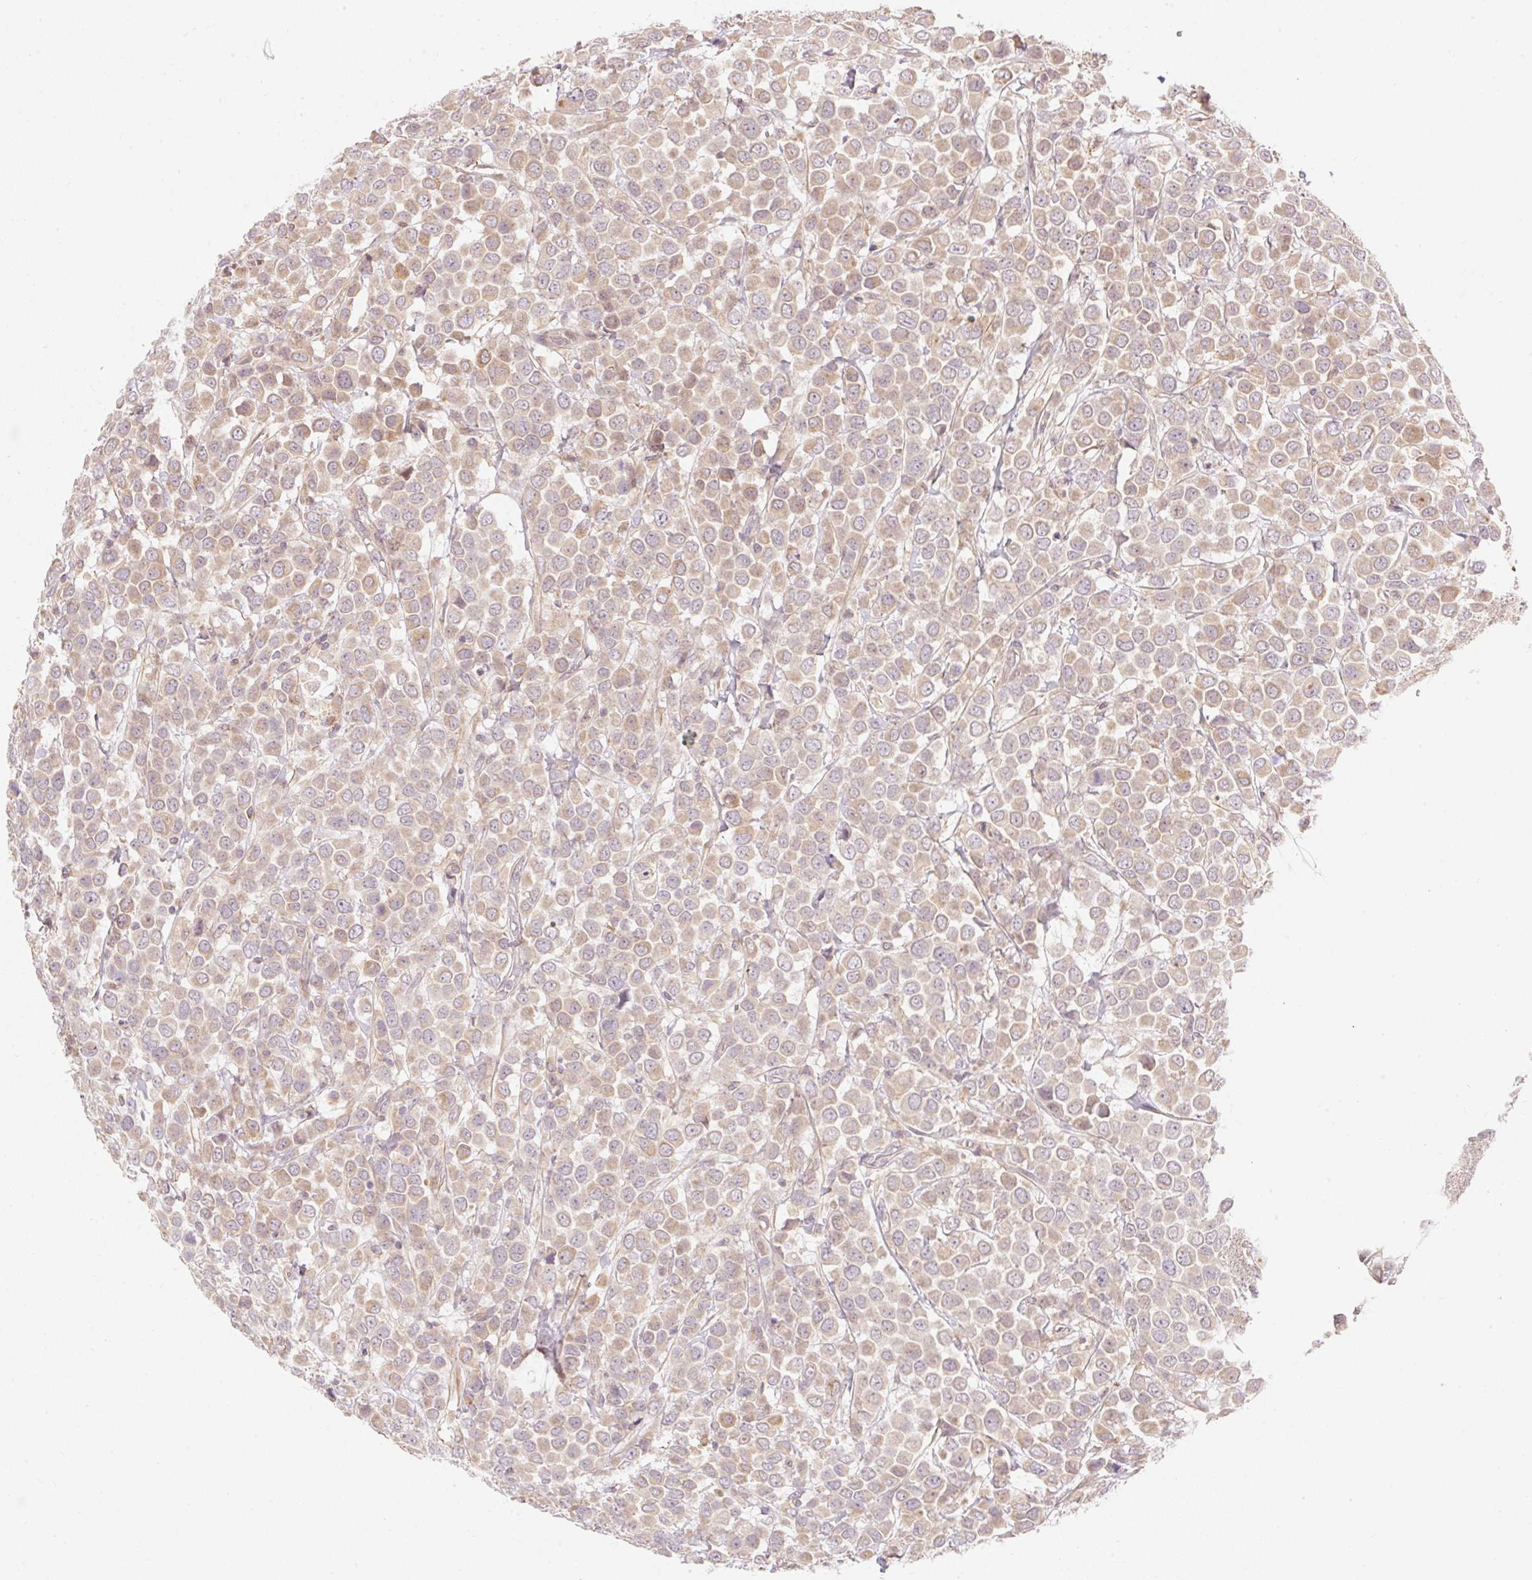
{"staining": {"intensity": "moderate", "quantity": ">75%", "location": "cytoplasmic/membranous"}, "tissue": "breast cancer", "cell_type": "Tumor cells", "image_type": "cancer", "snomed": [{"axis": "morphology", "description": "Duct carcinoma"}, {"axis": "topography", "description": "Breast"}], "caption": "The image shows immunohistochemical staining of breast cancer. There is moderate cytoplasmic/membranous expression is appreciated in about >75% of tumor cells.", "gene": "EMC10", "patient": {"sex": "female", "age": 61}}